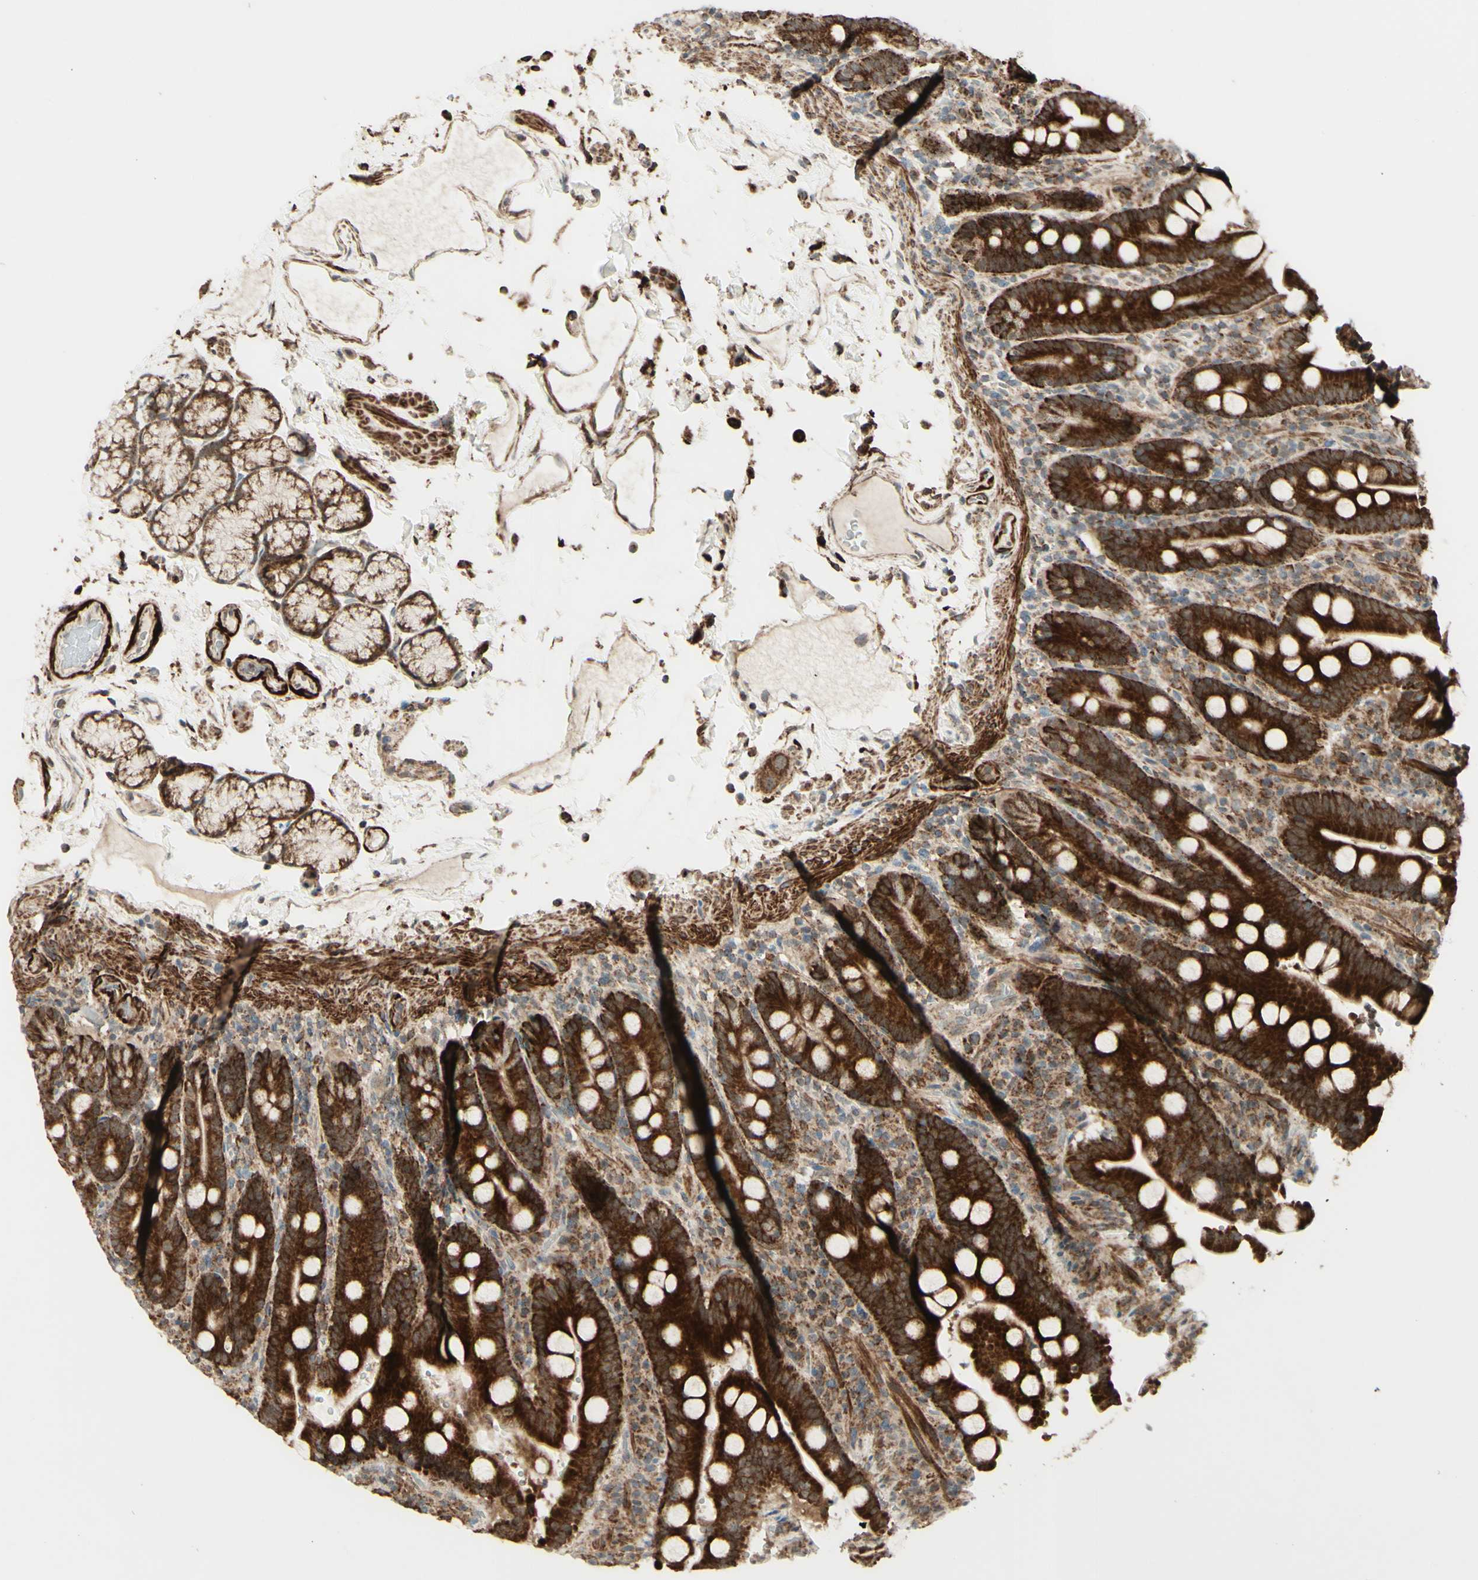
{"staining": {"intensity": "strong", "quantity": ">75%", "location": "cytoplasmic/membranous"}, "tissue": "duodenum", "cell_type": "Glandular cells", "image_type": "normal", "snomed": [{"axis": "morphology", "description": "Normal tissue, NOS"}, {"axis": "topography", "description": "Small intestine, NOS"}], "caption": "Glandular cells show high levels of strong cytoplasmic/membranous staining in about >75% of cells in unremarkable human duodenum.", "gene": "DHRS3", "patient": {"sex": "female", "age": 71}}